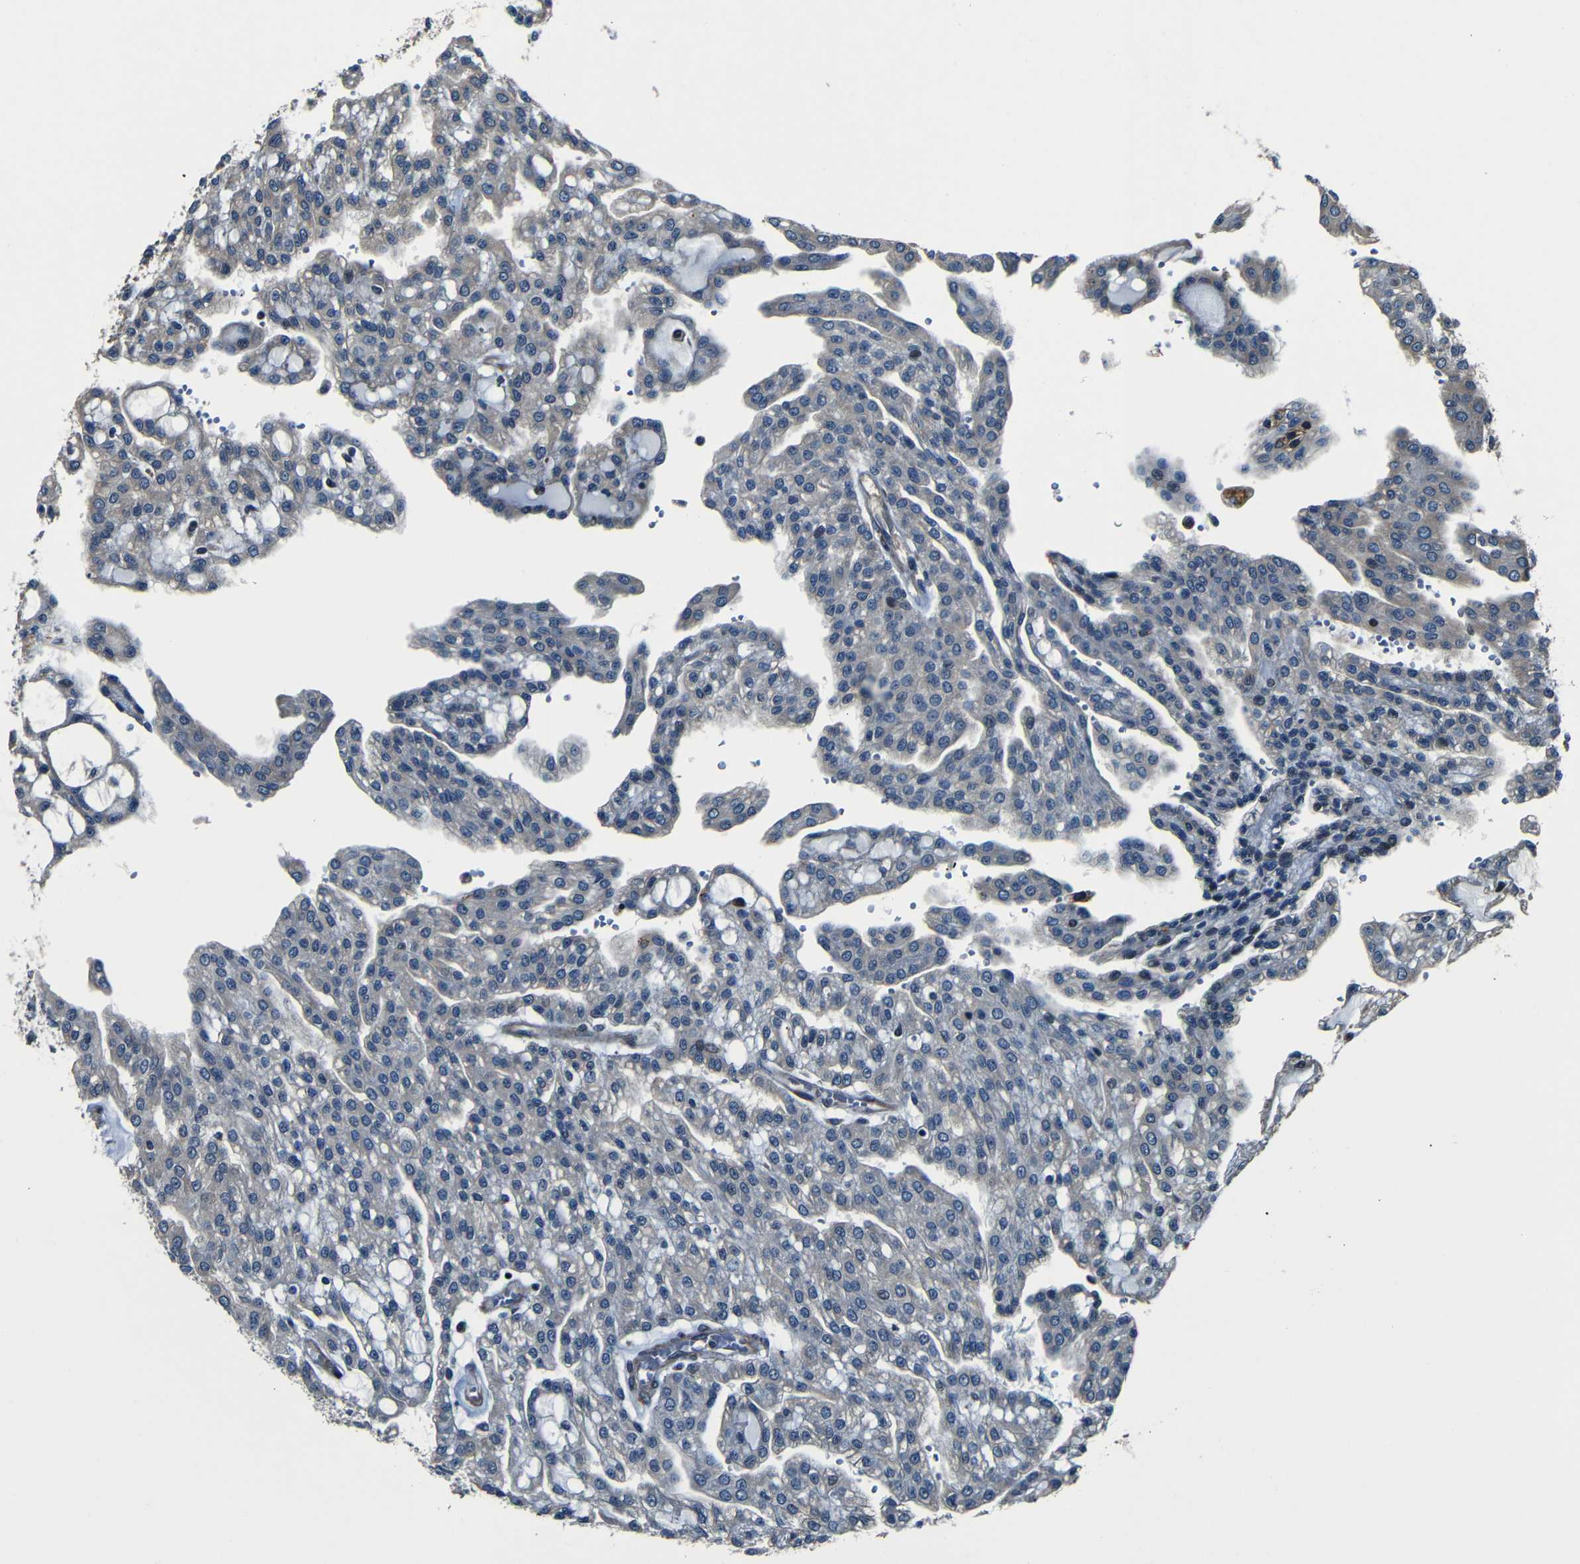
{"staining": {"intensity": "negative", "quantity": "none", "location": "none"}, "tissue": "renal cancer", "cell_type": "Tumor cells", "image_type": "cancer", "snomed": [{"axis": "morphology", "description": "Adenocarcinoma, NOS"}, {"axis": "topography", "description": "Kidney"}], "caption": "Human adenocarcinoma (renal) stained for a protein using IHC reveals no expression in tumor cells.", "gene": "NCBP3", "patient": {"sex": "male", "age": 63}}